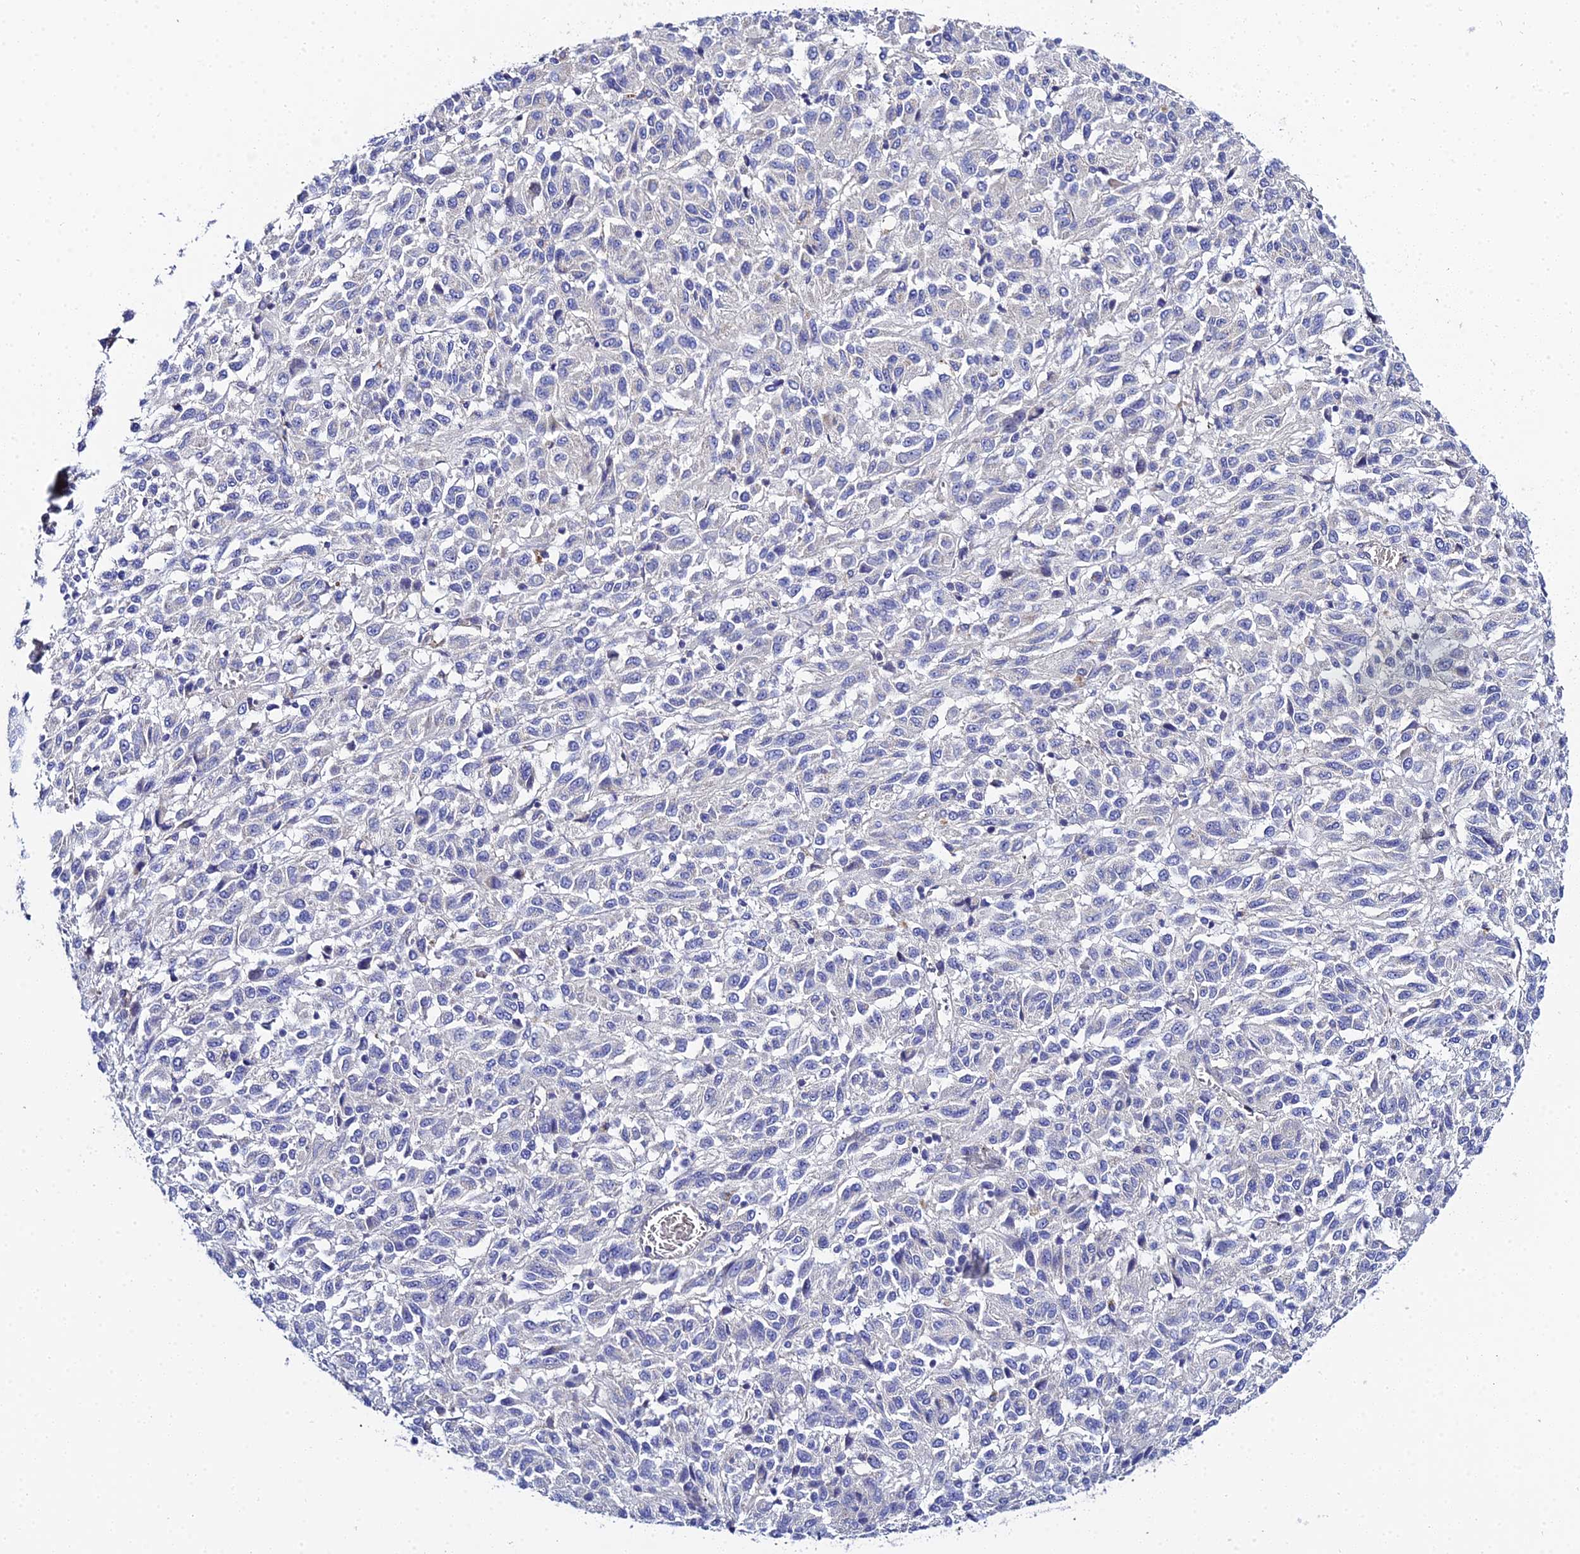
{"staining": {"intensity": "negative", "quantity": "none", "location": "none"}, "tissue": "melanoma", "cell_type": "Tumor cells", "image_type": "cancer", "snomed": [{"axis": "morphology", "description": "Malignant melanoma, Metastatic site"}, {"axis": "topography", "description": "Lung"}], "caption": "This photomicrograph is of melanoma stained with IHC to label a protein in brown with the nuclei are counter-stained blue. There is no expression in tumor cells.", "gene": "APOBEC3H", "patient": {"sex": "male", "age": 64}}